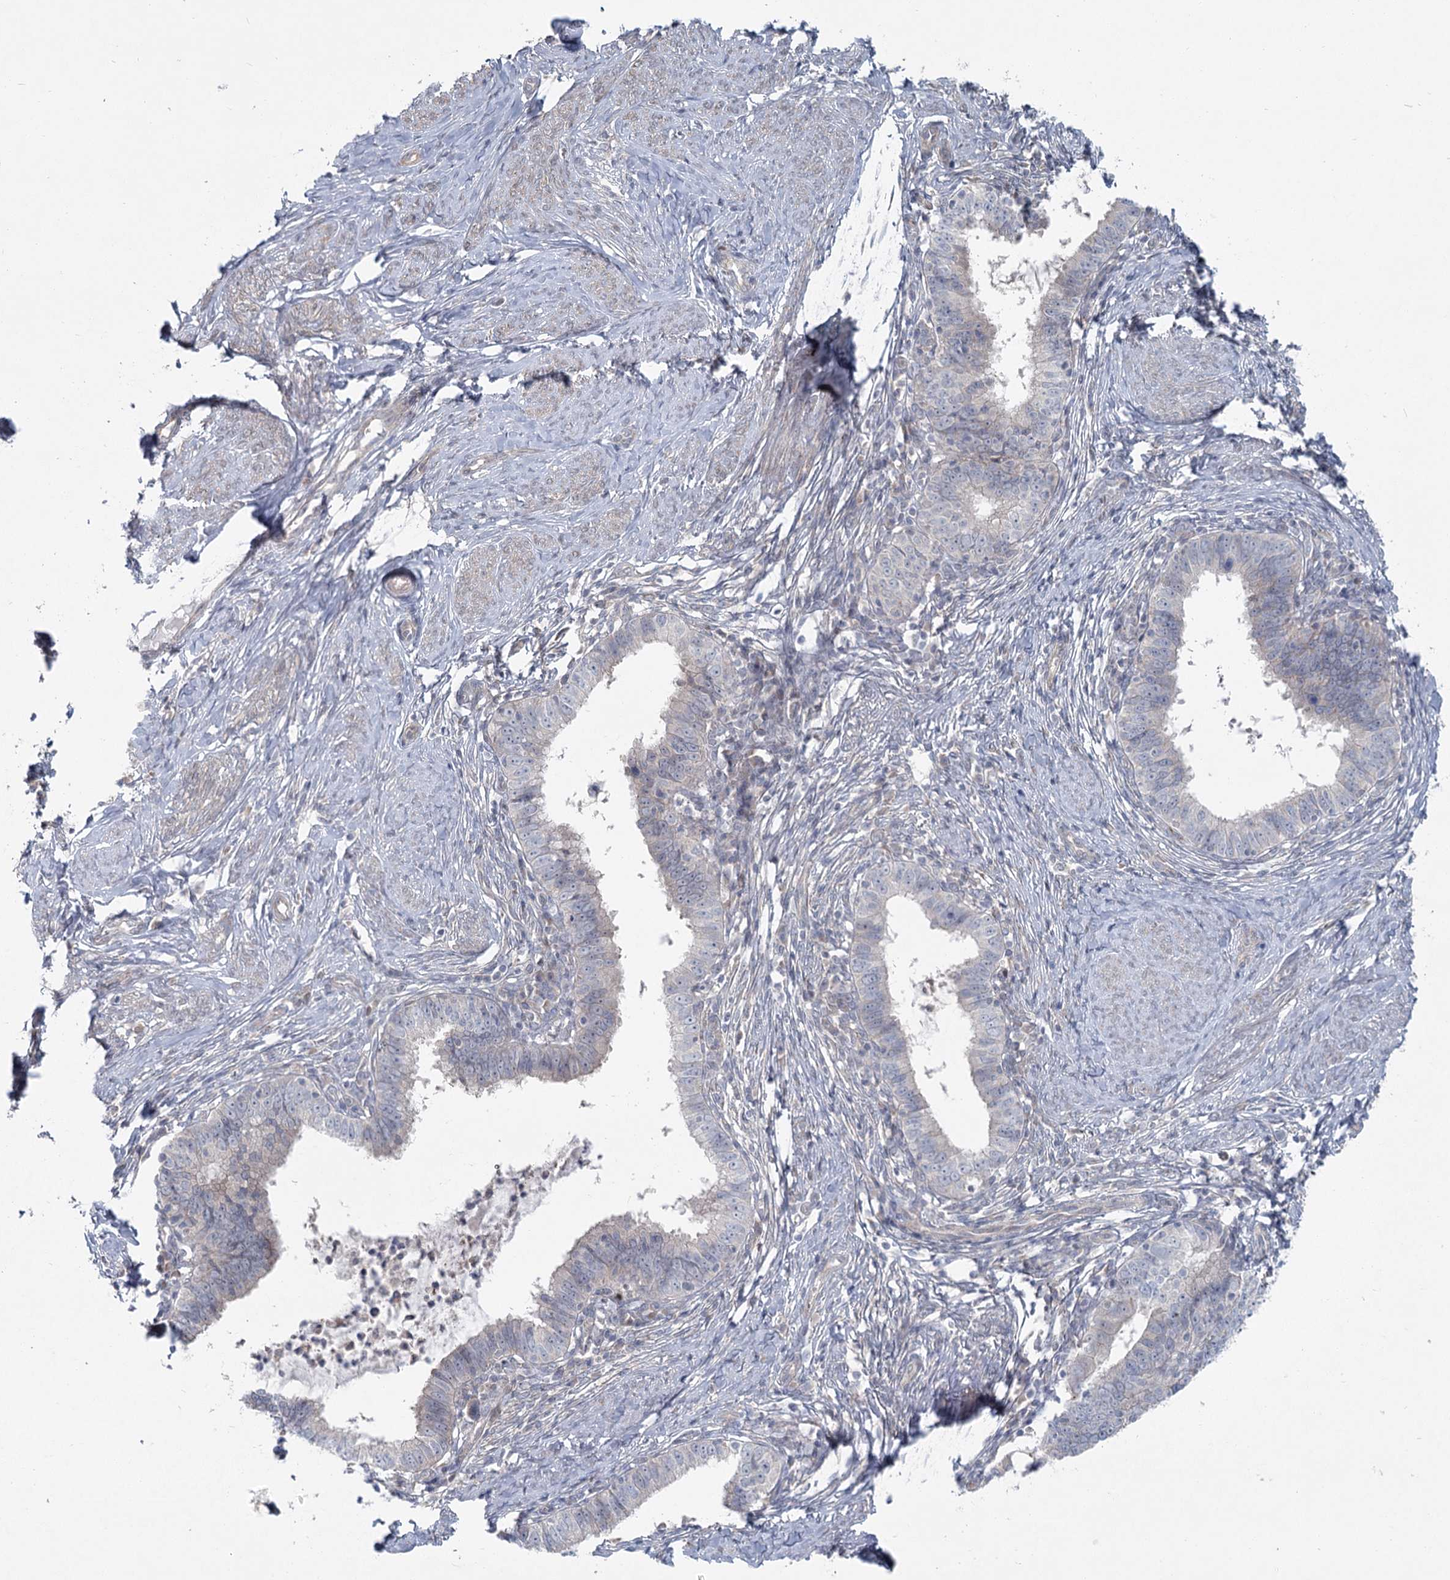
{"staining": {"intensity": "negative", "quantity": "none", "location": "none"}, "tissue": "cervical cancer", "cell_type": "Tumor cells", "image_type": "cancer", "snomed": [{"axis": "morphology", "description": "Adenocarcinoma, NOS"}, {"axis": "topography", "description": "Cervix"}], "caption": "Tumor cells show no significant protein positivity in cervical cancer (adenocarcinoma).", "gene": "SPINK13", "patient": {"sex": "female", "age": 36}}